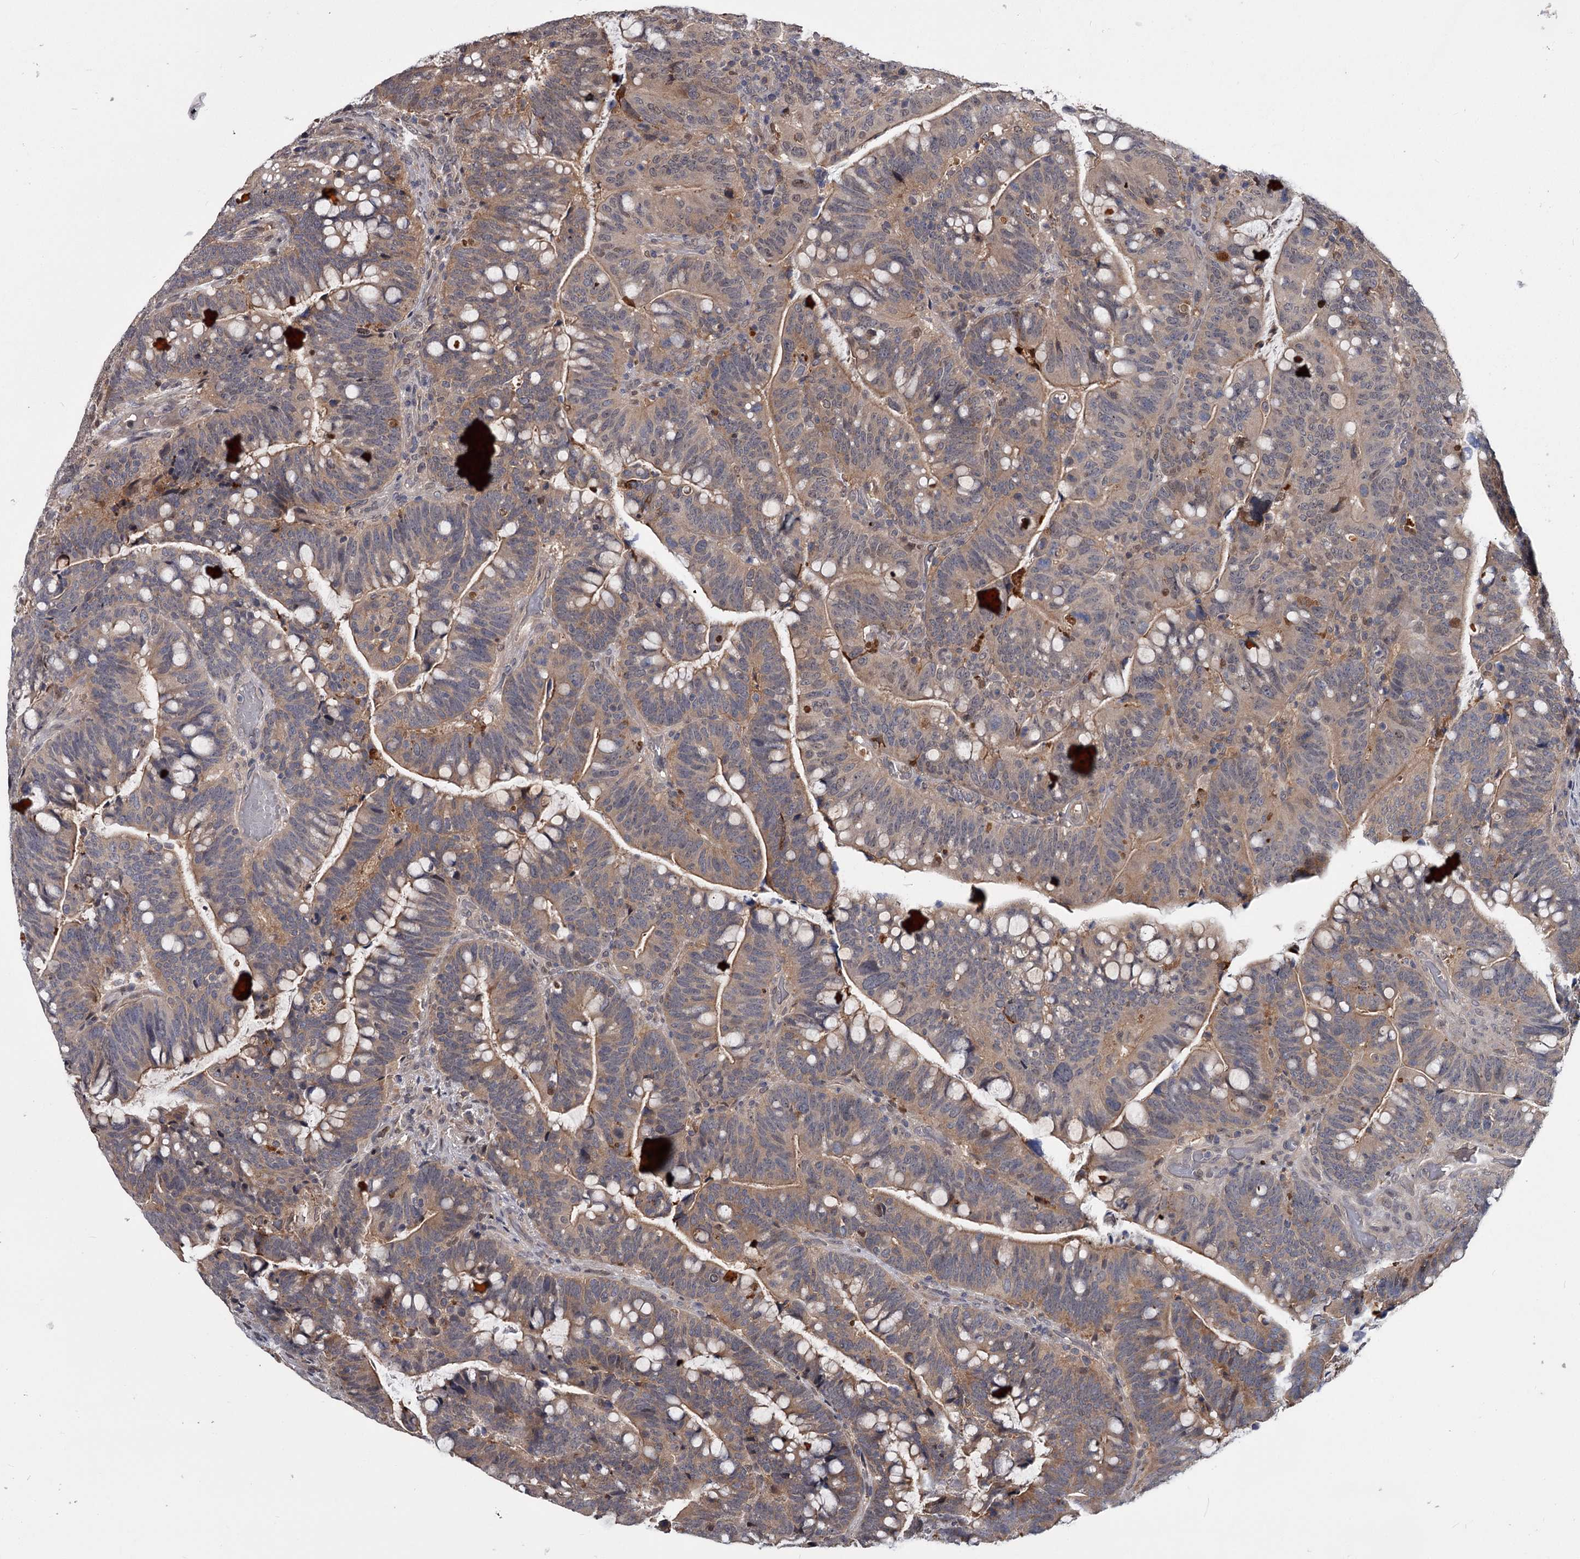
{"staining": {"intensity": "moderate", "quantity": ">75%", "location": "cytoplasmic/membranous"}, "tissue": "colorectal cancer", "cell_type": "Tumor cells", "image_type": "cancer", "snomed": [{"axis": "morphology", "description": "Normal tissue, NOS"}, {"axis": "morphology", "description": "Adenocarcinoma, NOS"}, {"axis": "topography", "description": "Colon"}], "caption": "A brown stain highlights moderate cytoplasmic/membranous staining of a protein in human colorectal cancer (adenocarcinoma) tumor cells. The protein of interest is shown in brown color, while the nuclei are stained blue.", "gene": "DAO", "patient": {"sex": "female", "age": 66}}